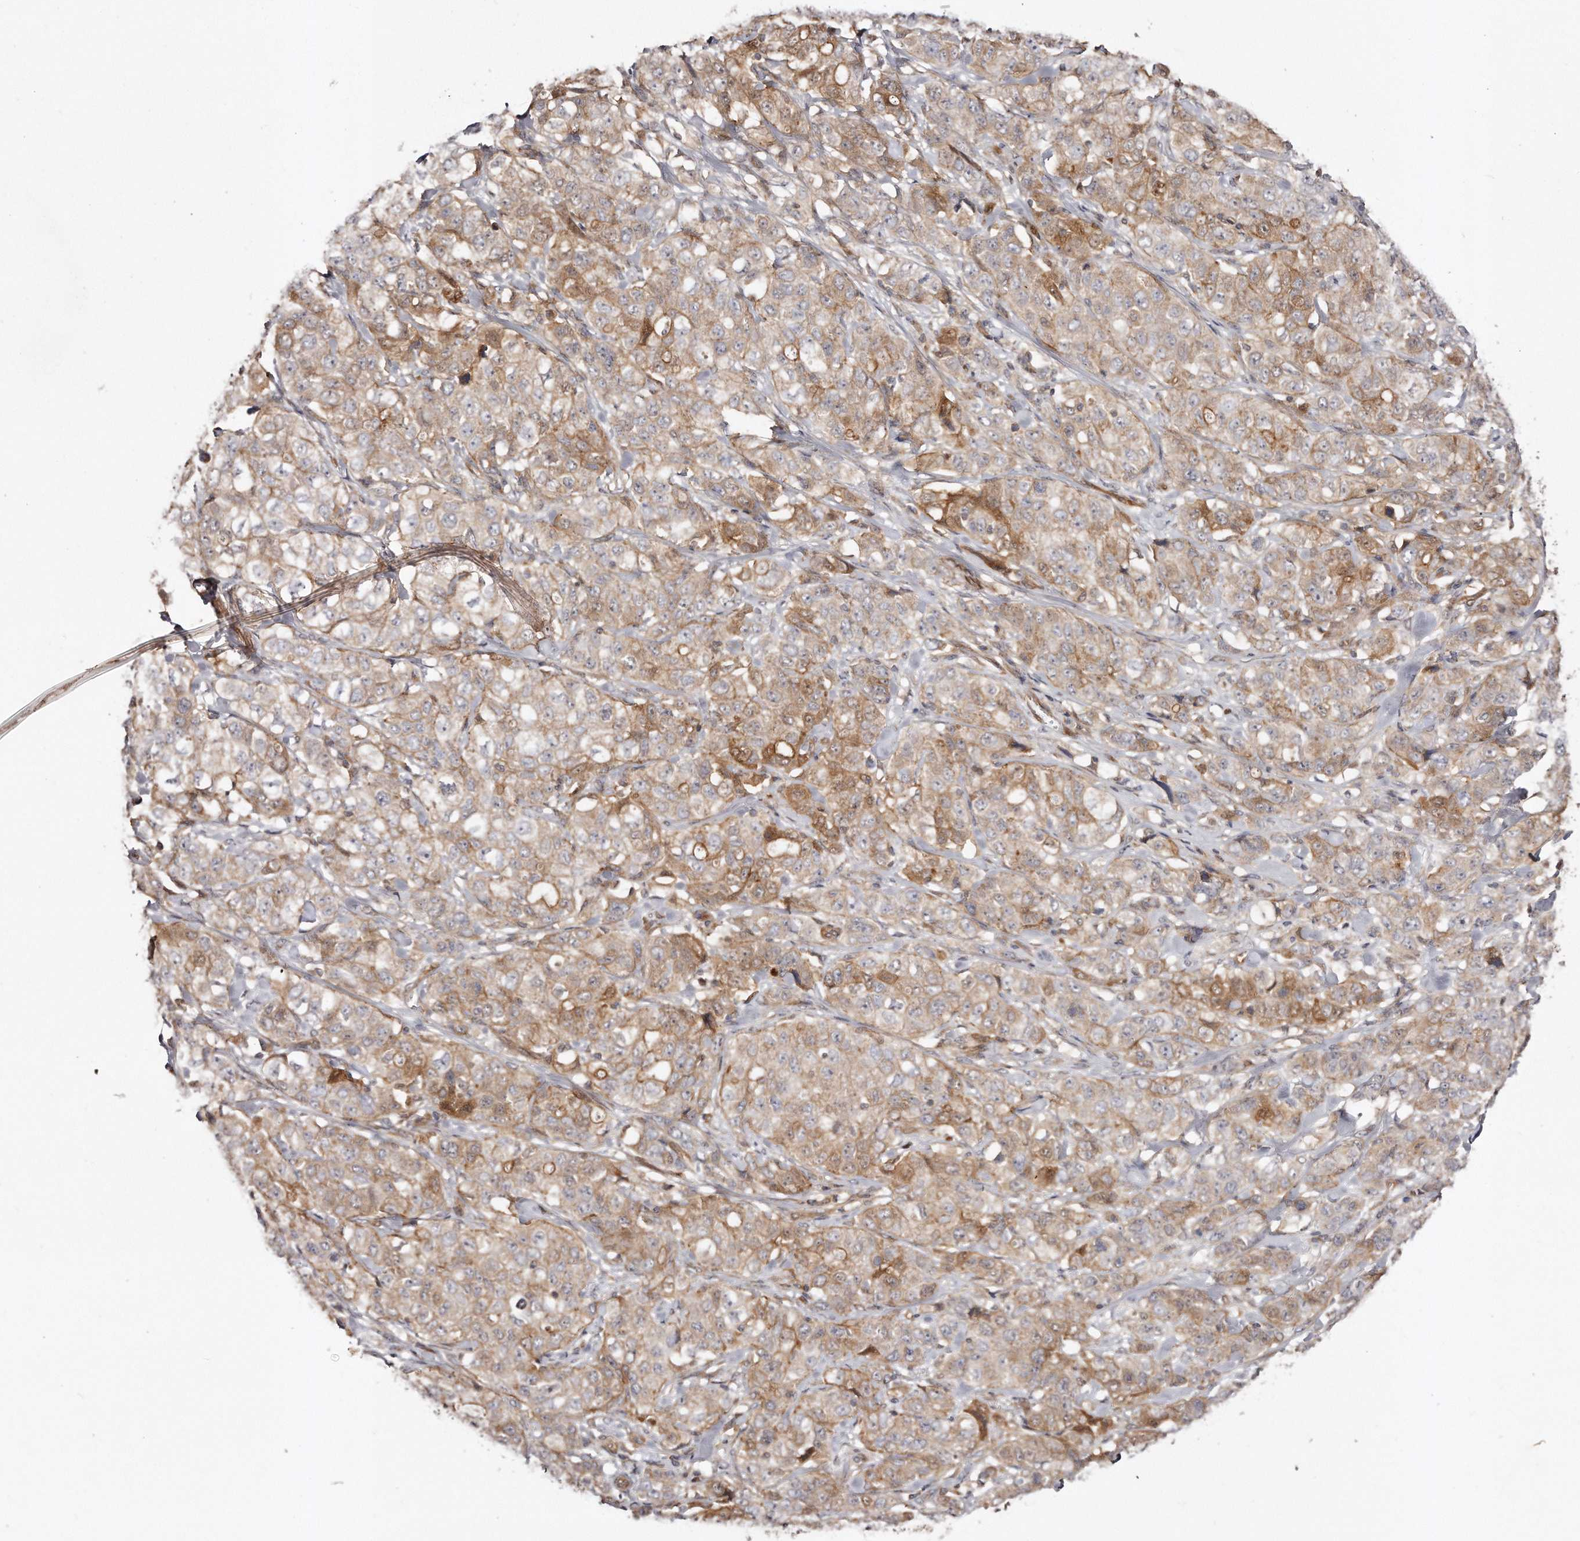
{"staining": {"intensity": "moderate", "quantity": ">75%", "location": "cytoplasmic/membranous"}, "tissue": "stomach cancer", "cell_type": "Tumor cells", "image_type": "cancer", "snomed": [{"axis": "morphology", "description": "Adenocarcinoma, NOS"}, {"axis": "topography", "description": "Stomach"}], "caption": "Stomach adenocarcinoma stained with a brown dye demonstrates moderate cytoplasmic/membranous positive expression in about >75% of tumor cells.", "gene": "GBP4", "patient": {"sex": "male", "age": 48}}